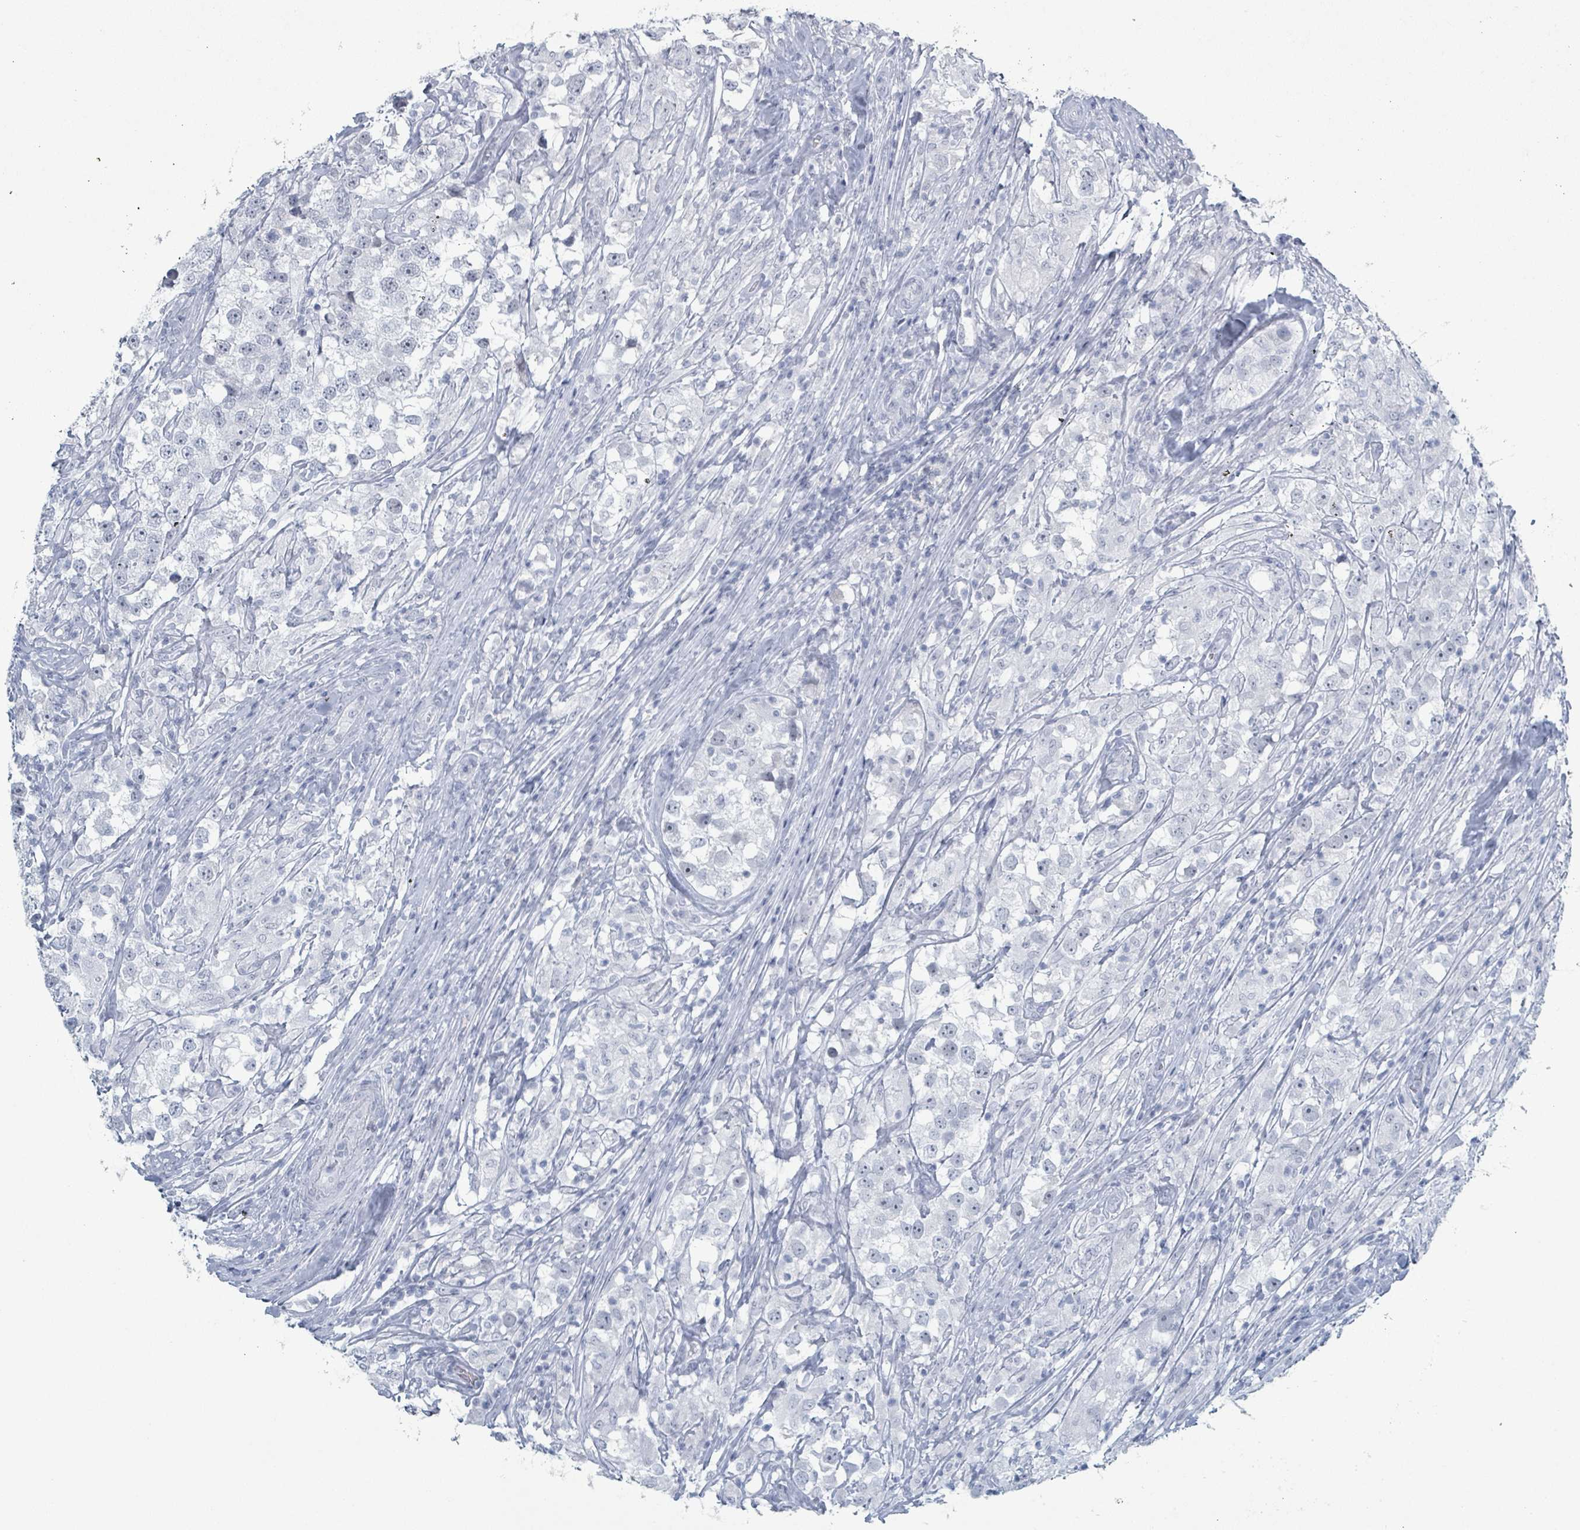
{"staining": {"intensity": "negative", "quantity": "none", "location": "none"}, "tissue": "testis cancer", "cell_type": "Tumor cells", "image_type": "cancer", "snomed": [{"axis": "morphology", "description": "Seminoma, NOS"}, {"axis": "topography", "description": "Testis"}], "caption": "Tumor cells show no significant protein expression in testis cancer (seminoma).", "gene": "GPR15LG", "patient": {"sex": "male", "age": 46}}